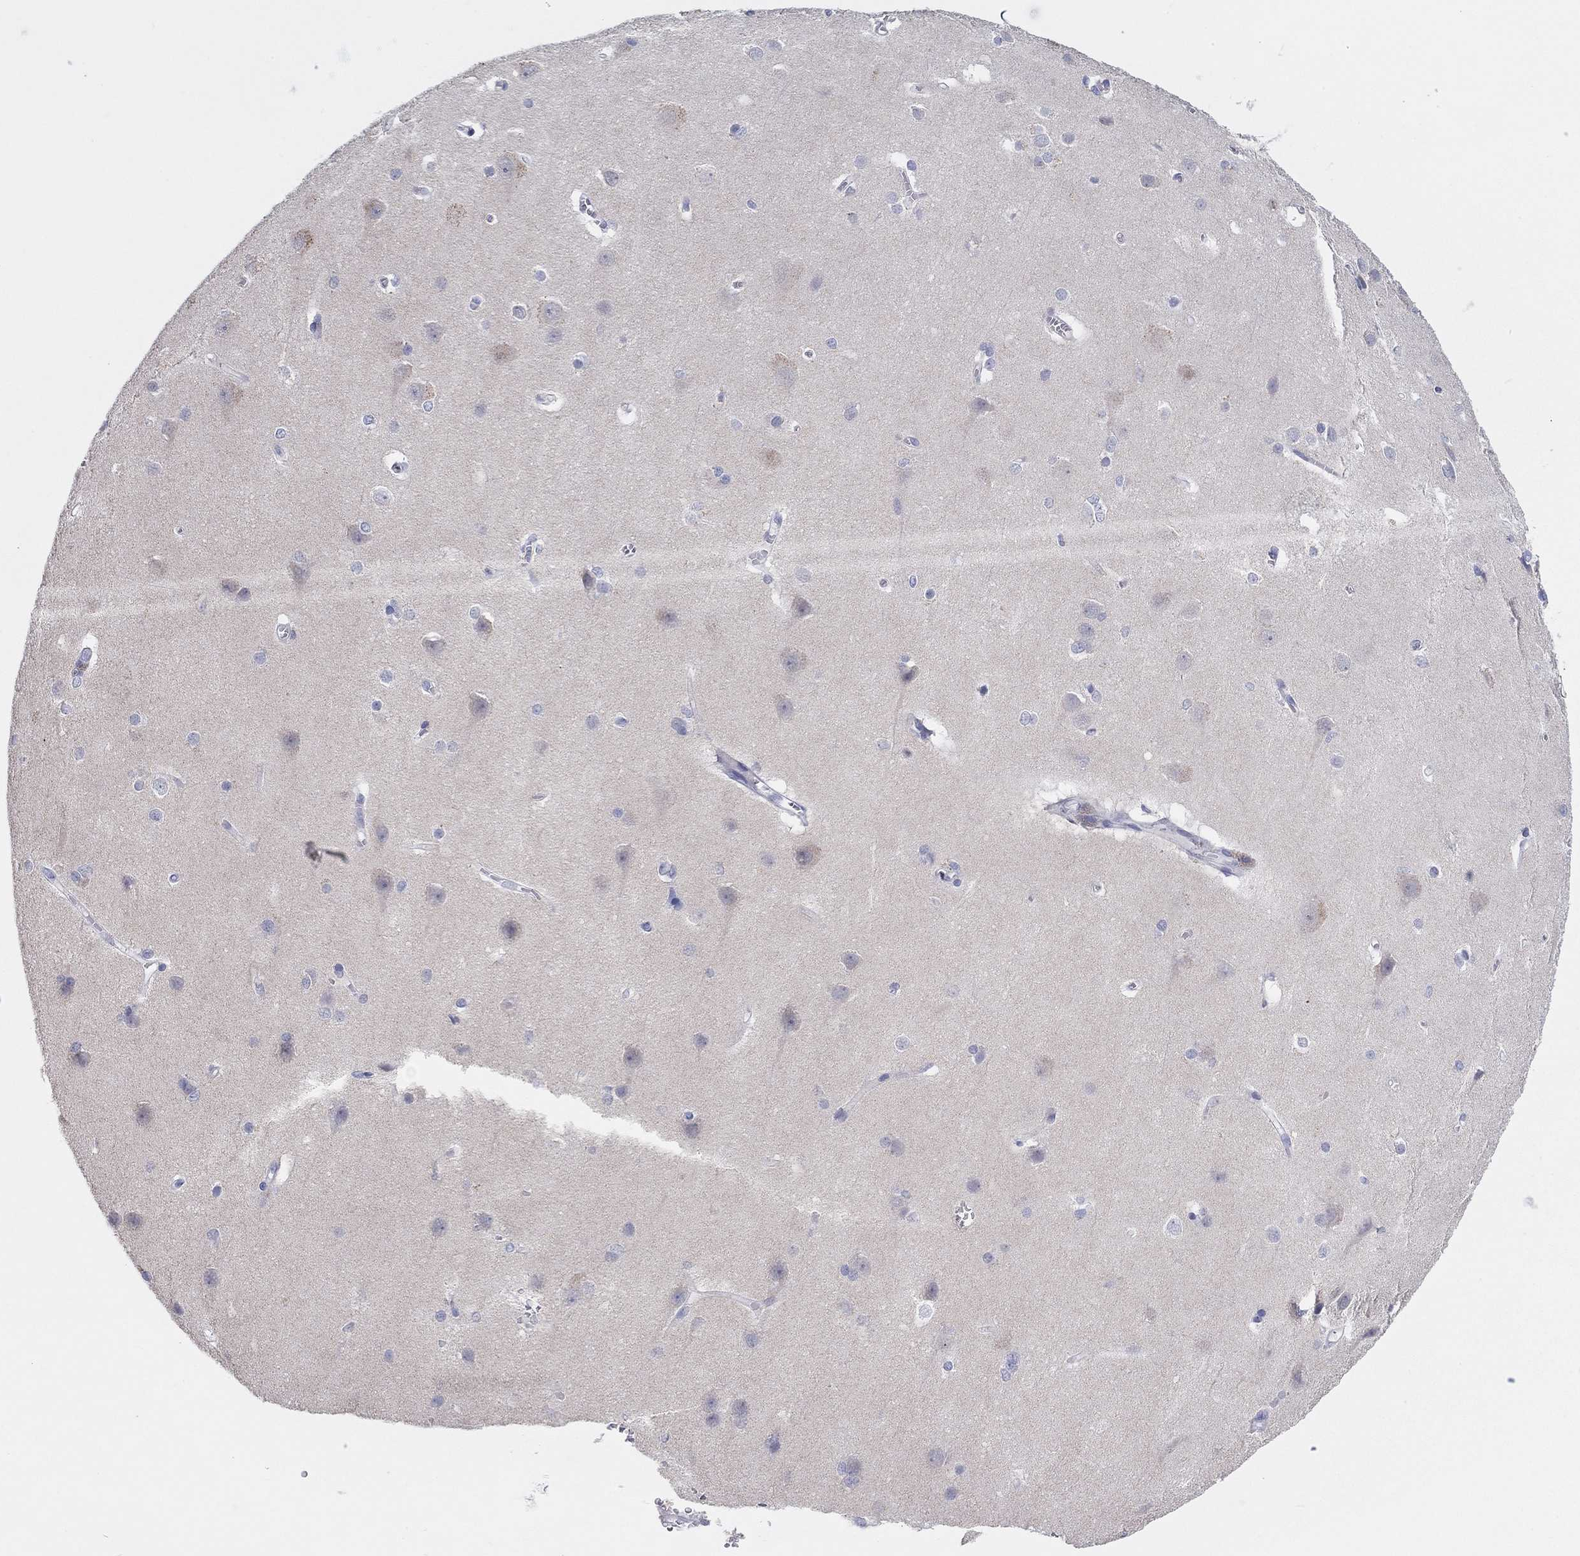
{"staining": {"intensity": "negative", "quantity": "none", "location": "none"}, "tissue": "cerebral cortex", "cell_type": "Endothelial cells", "image_type": "normal", "snomed": [{"axis": "morphology", "description": "Normal tissue, NOS"}, {"axis": "topography", "description": "Cerebral cortex"}], "caption": "High power microscopy image of an IHC histopathology image of unremarkable cerebral cortex, revealing no significant staining in endothelial cells. Nuclei are stained in blue.", "gene": "ERICH3", "patient": {"sex": "male", "age": 37}}